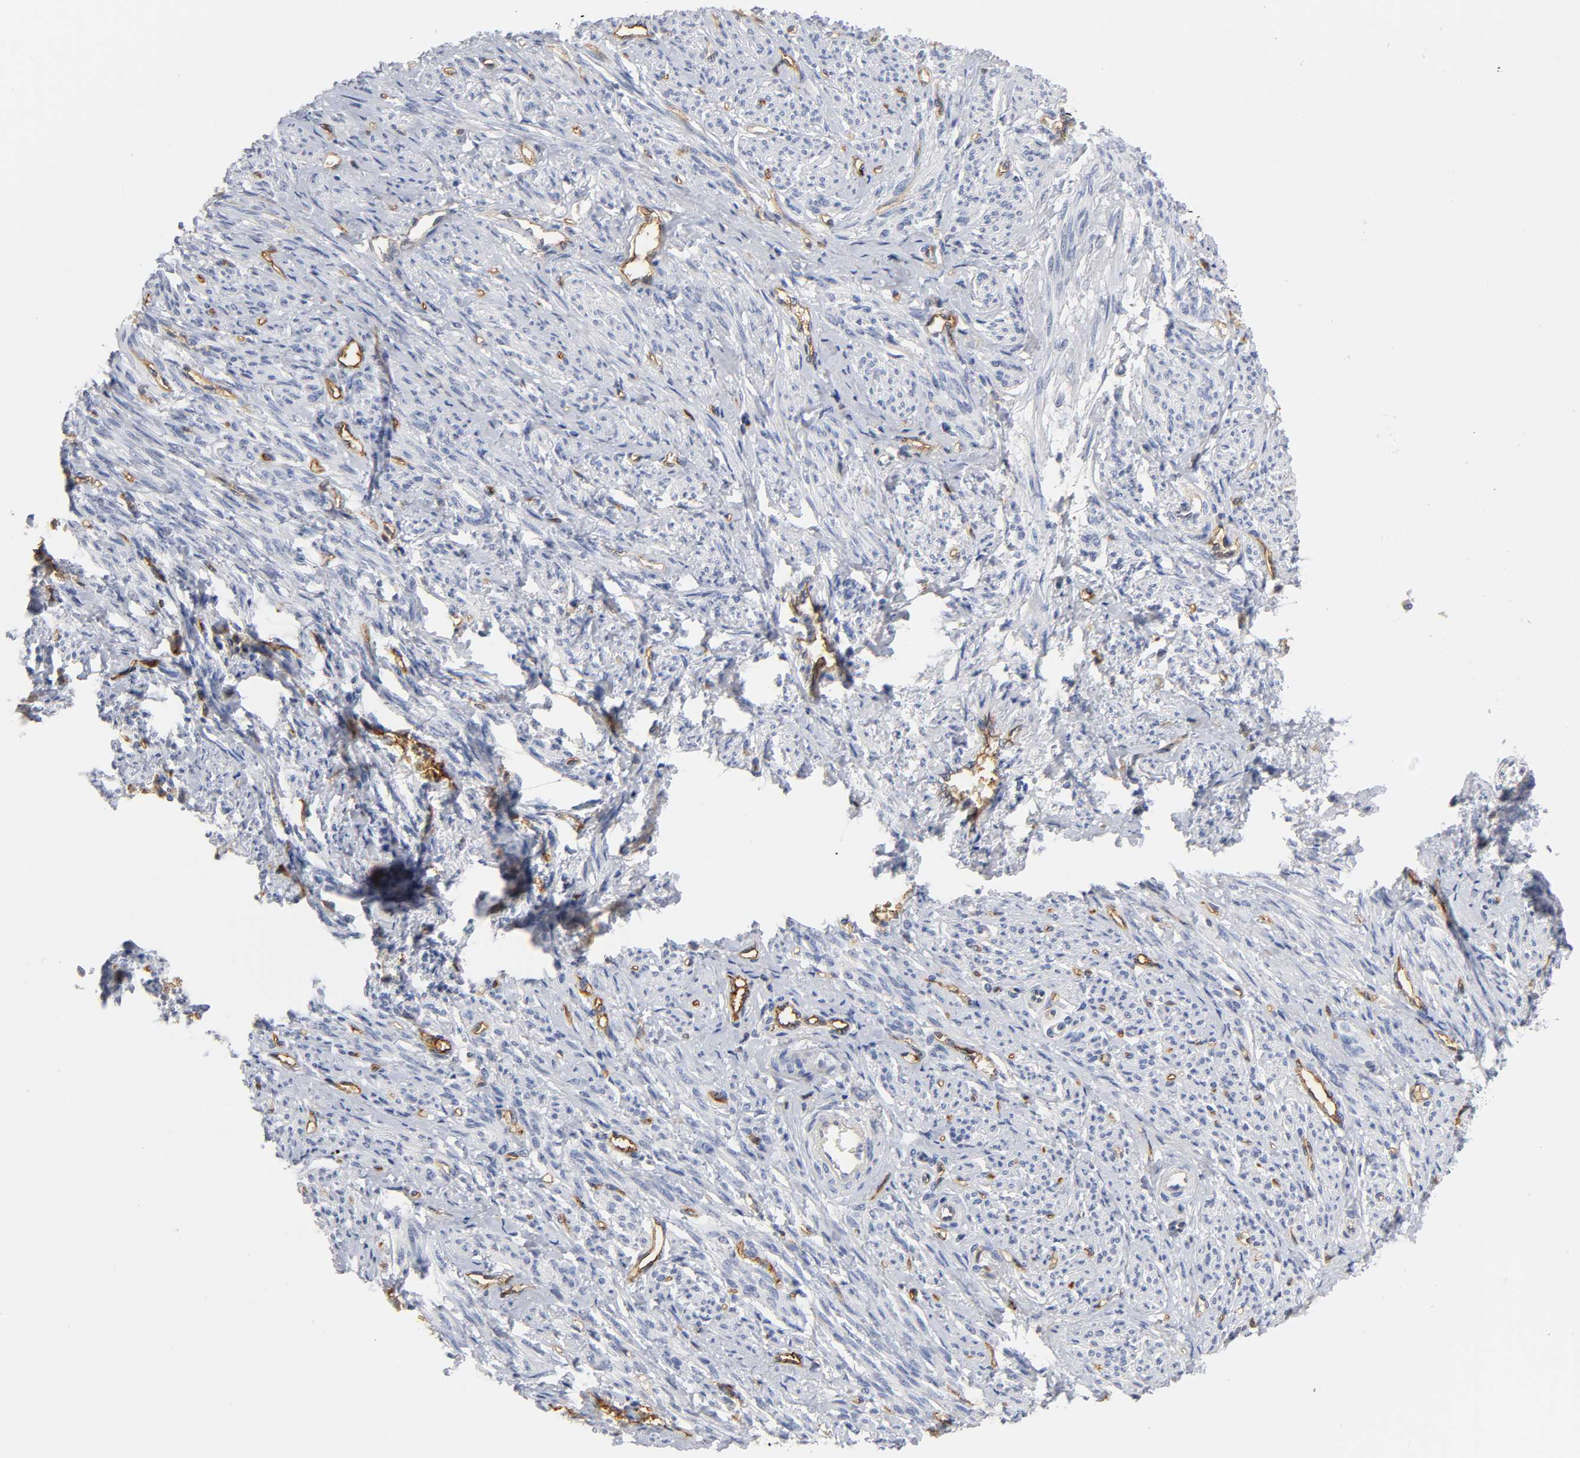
{"staining": {"intensity": "negative", "quantity": "none", "location": "none"}, "tissue": "smooth muscle", "cell_type": "Smooth muscle cells", "image_type": "normal", "snomed": [{"axis": "morphology", "description": "Normal tissue, NOS"}, {"axis": "topography", "description": "Smooth muscle"}], "caption": "A high-resolution histopathology image shows immunohistochemistry staining of unremarkable smooth muscle, which exhibits no significant positivity in smooth muscle cells.", "gene": "ICAM1", "patient": {"sex": "female", "age": 65}}